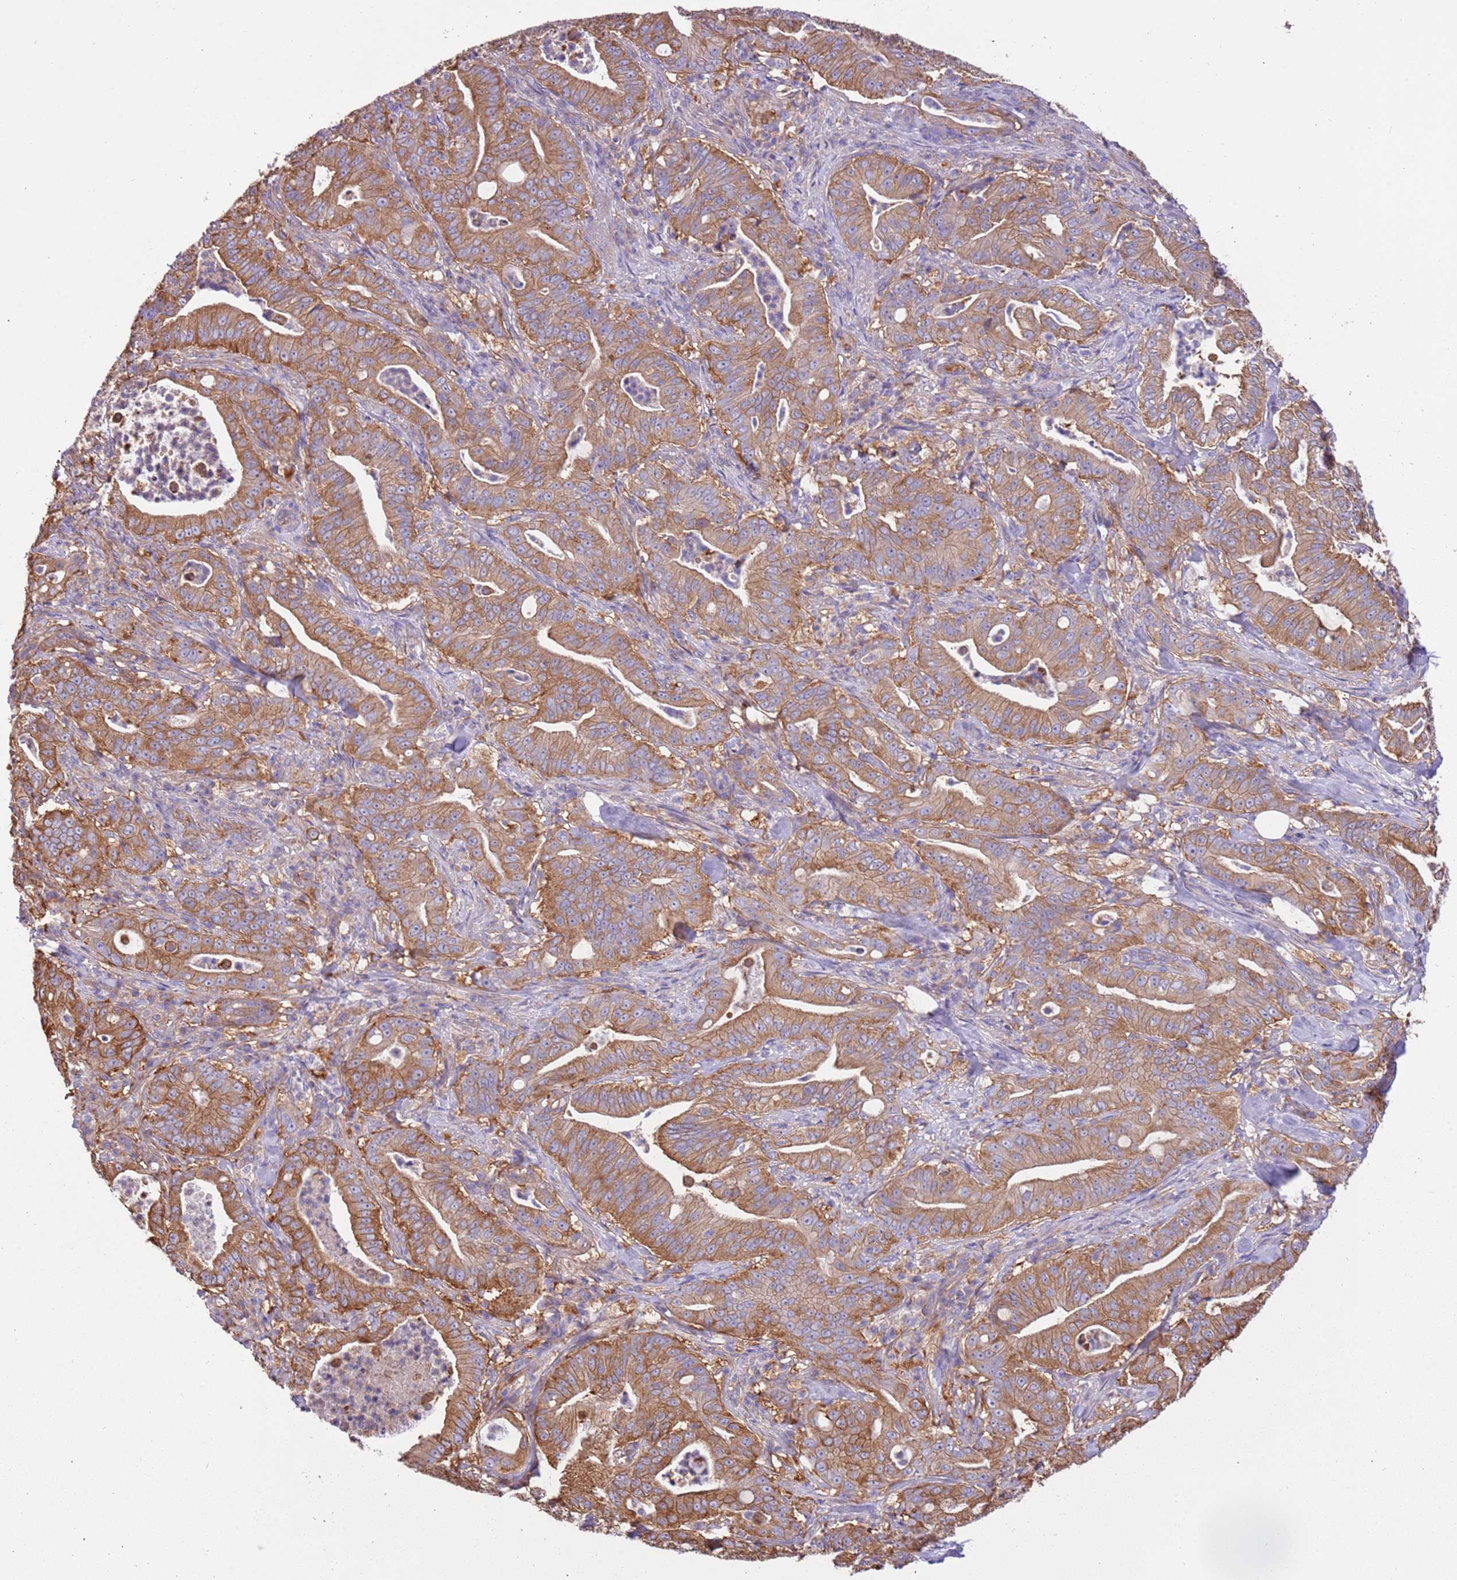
{"staining": {"intensity": "moderate", "quantity": ">75%", "location": "cytoplasmic/membranous"}, "tissue": "pancreatic cancer", "cell_type": "Tumor cells", "image_type": "cancer", "snomed": [{"axis": "morphology", "description": "Adenocarcinoma, NOS"}, {"axis": "topography", "description": "Pancreas"}], "caption": "Immunohistochemistry image of neoplastic tissue: adenocarcinoma (pancreatic) stained using immunohistochemistry shows medium levels of moderate protein expression localized specifically in the cytoplasmic/membranous of tumor cells, appearing as a cytoplasmic/membranous brown color.", "gene": "NAALADL1", "patient": {"sex": "male", "age": 71}}